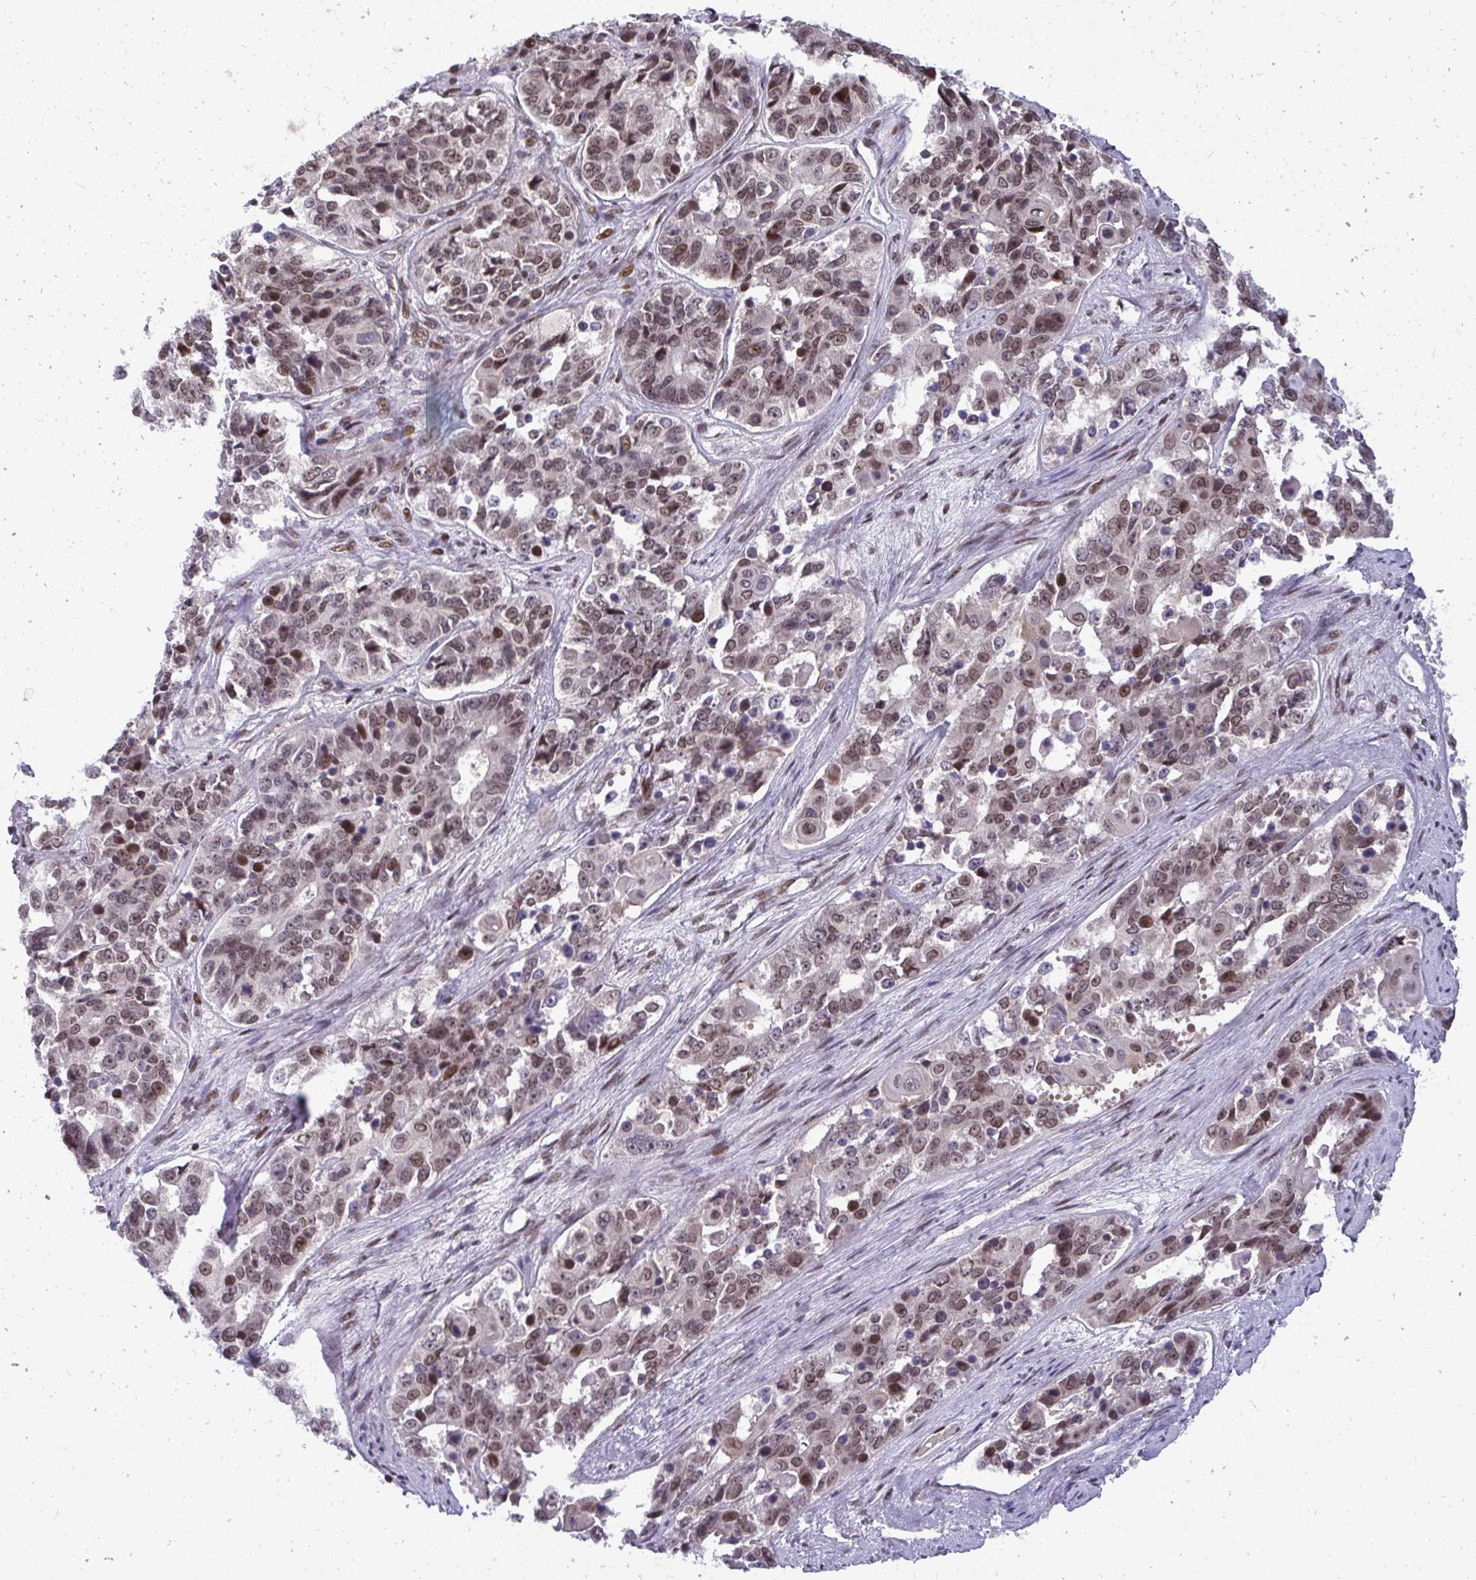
{"staining": {"intensity": "weak", "quantity": "25%-75%", "location": "nuclear"}, "tissue": "ovarian cancer", "cell_type": "Tumor cells", "image_type": "cancer", "snomed": [{"axis": "morphology", "description": "Carcinoma, endometroid"}, {"axis": "topography", "description": "Ovary"}], "caption": "Immunohistochemical staining of ovarian cancer exhibits low levels of weak nuclear staining in about 25%-75% of tumor cells. The staining is performed using DAB (3,3'-diaminobenzidine) brown chromogen to label protein expression. The nuclei are counter-stained blue using hematoxylin.", "gene": "JPT1", "patient": {"sex": "female", "age": 51}}